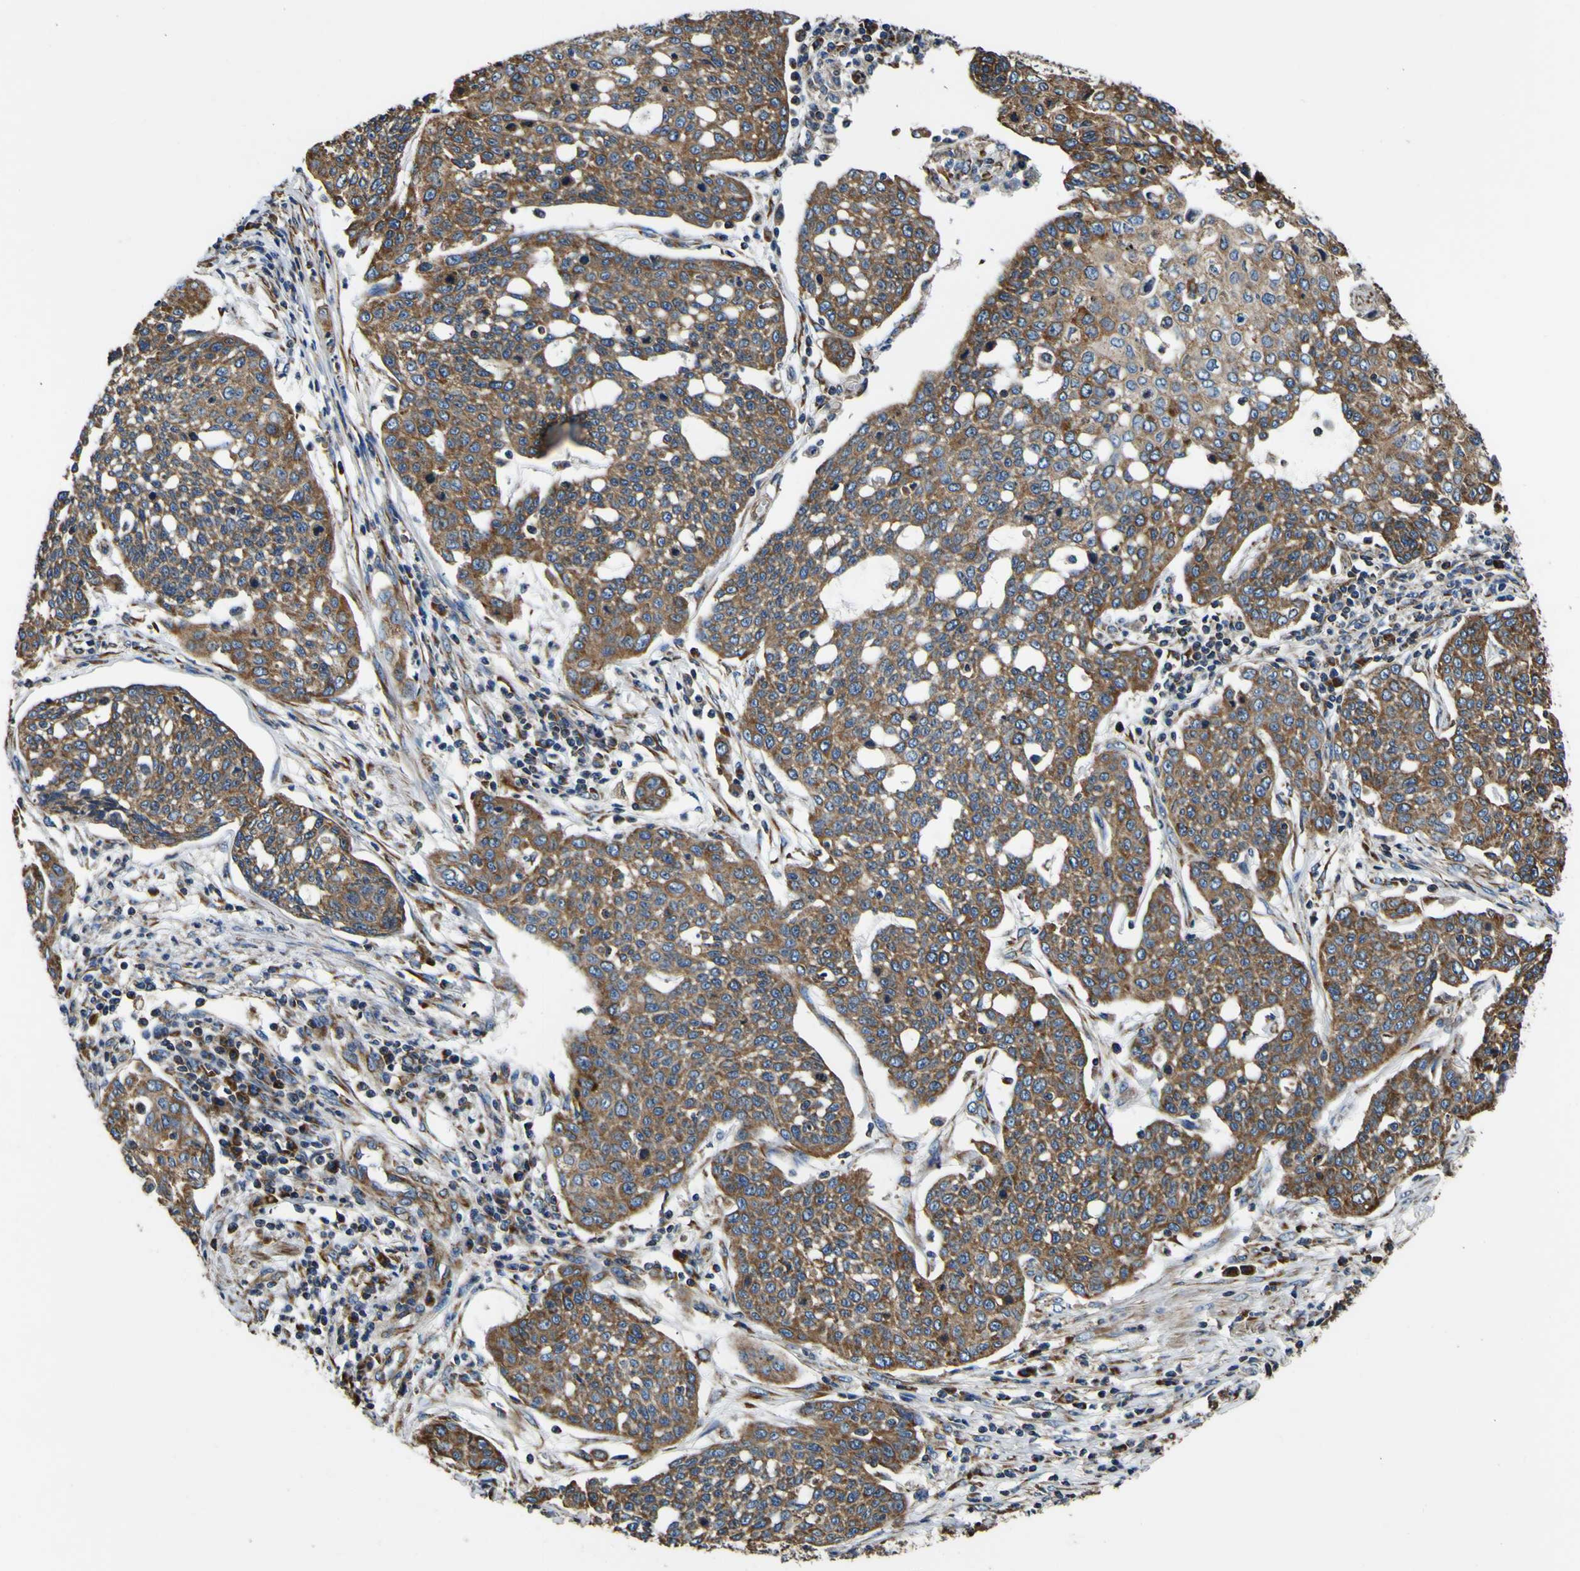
{"staining": {"intensity": "moderate", "quantity": ">75%", "location": "cytoplasmic/membranous"}, "tissue": "cervical cancer", "cell_type": "Tumor cells", "image_type": "cancer", "snomed": [{"axis": "morphology", "description": "Squamous cell carcinoma, NOS"}, {"axis": "topography", "description": "Cervix"}], "caption": "IHC (DAB (3,3'-diaminobenzidine)) staining of human squamous cell carcinoma (cervical) shows moderate cytoplasmic/membranous protein staining in approximately >75% of tumor cells.", "gene": "INPP5A", "patient": {"sex": "female", "age": 34}}